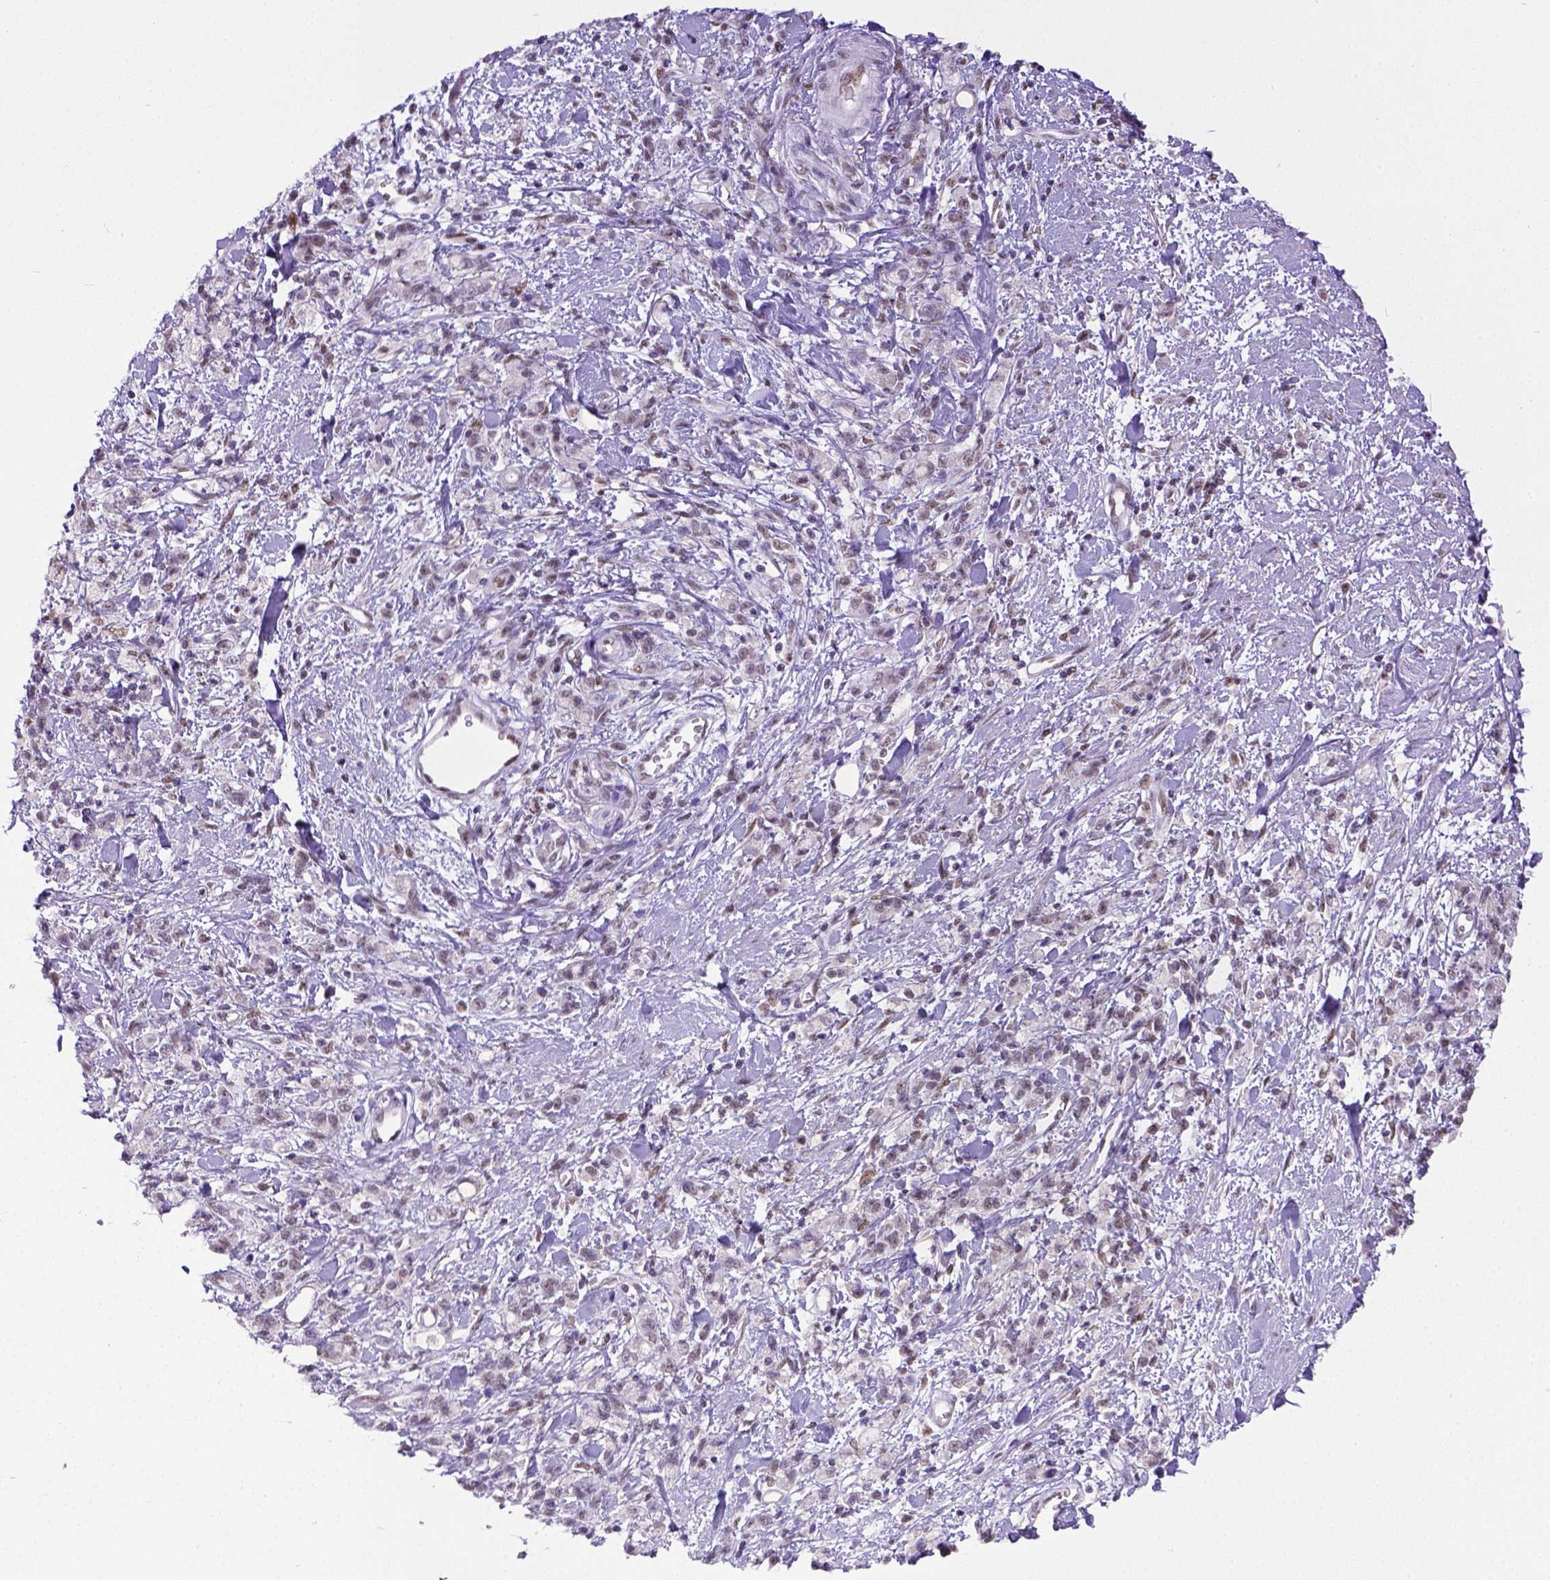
{"staining": {"intensity": "weak", "quantity": ">75%", "location": "nuclear"}, "tissue": "stomach cancer", "cell_type": "Tumor cells", "image_type": "cancer", "snomed": [{"axis": "morphology", "description": "Adenocarcinoma, NOS"}, {"axis": "topography", "description": "Stomach"}], "caption": "A brown stain labels weak nuclear positivity of a protein in stomach cancer (adenocarcinoma) tumor cells. The protein of interest is stained brown, and the nuclei are stained in blue (DAB (3,3'-diaminobenzidine) IHC with brightfield microscopy, high magnification).", "gene": "ERCC1", "patient": {"sex": "male", "age": 77}}